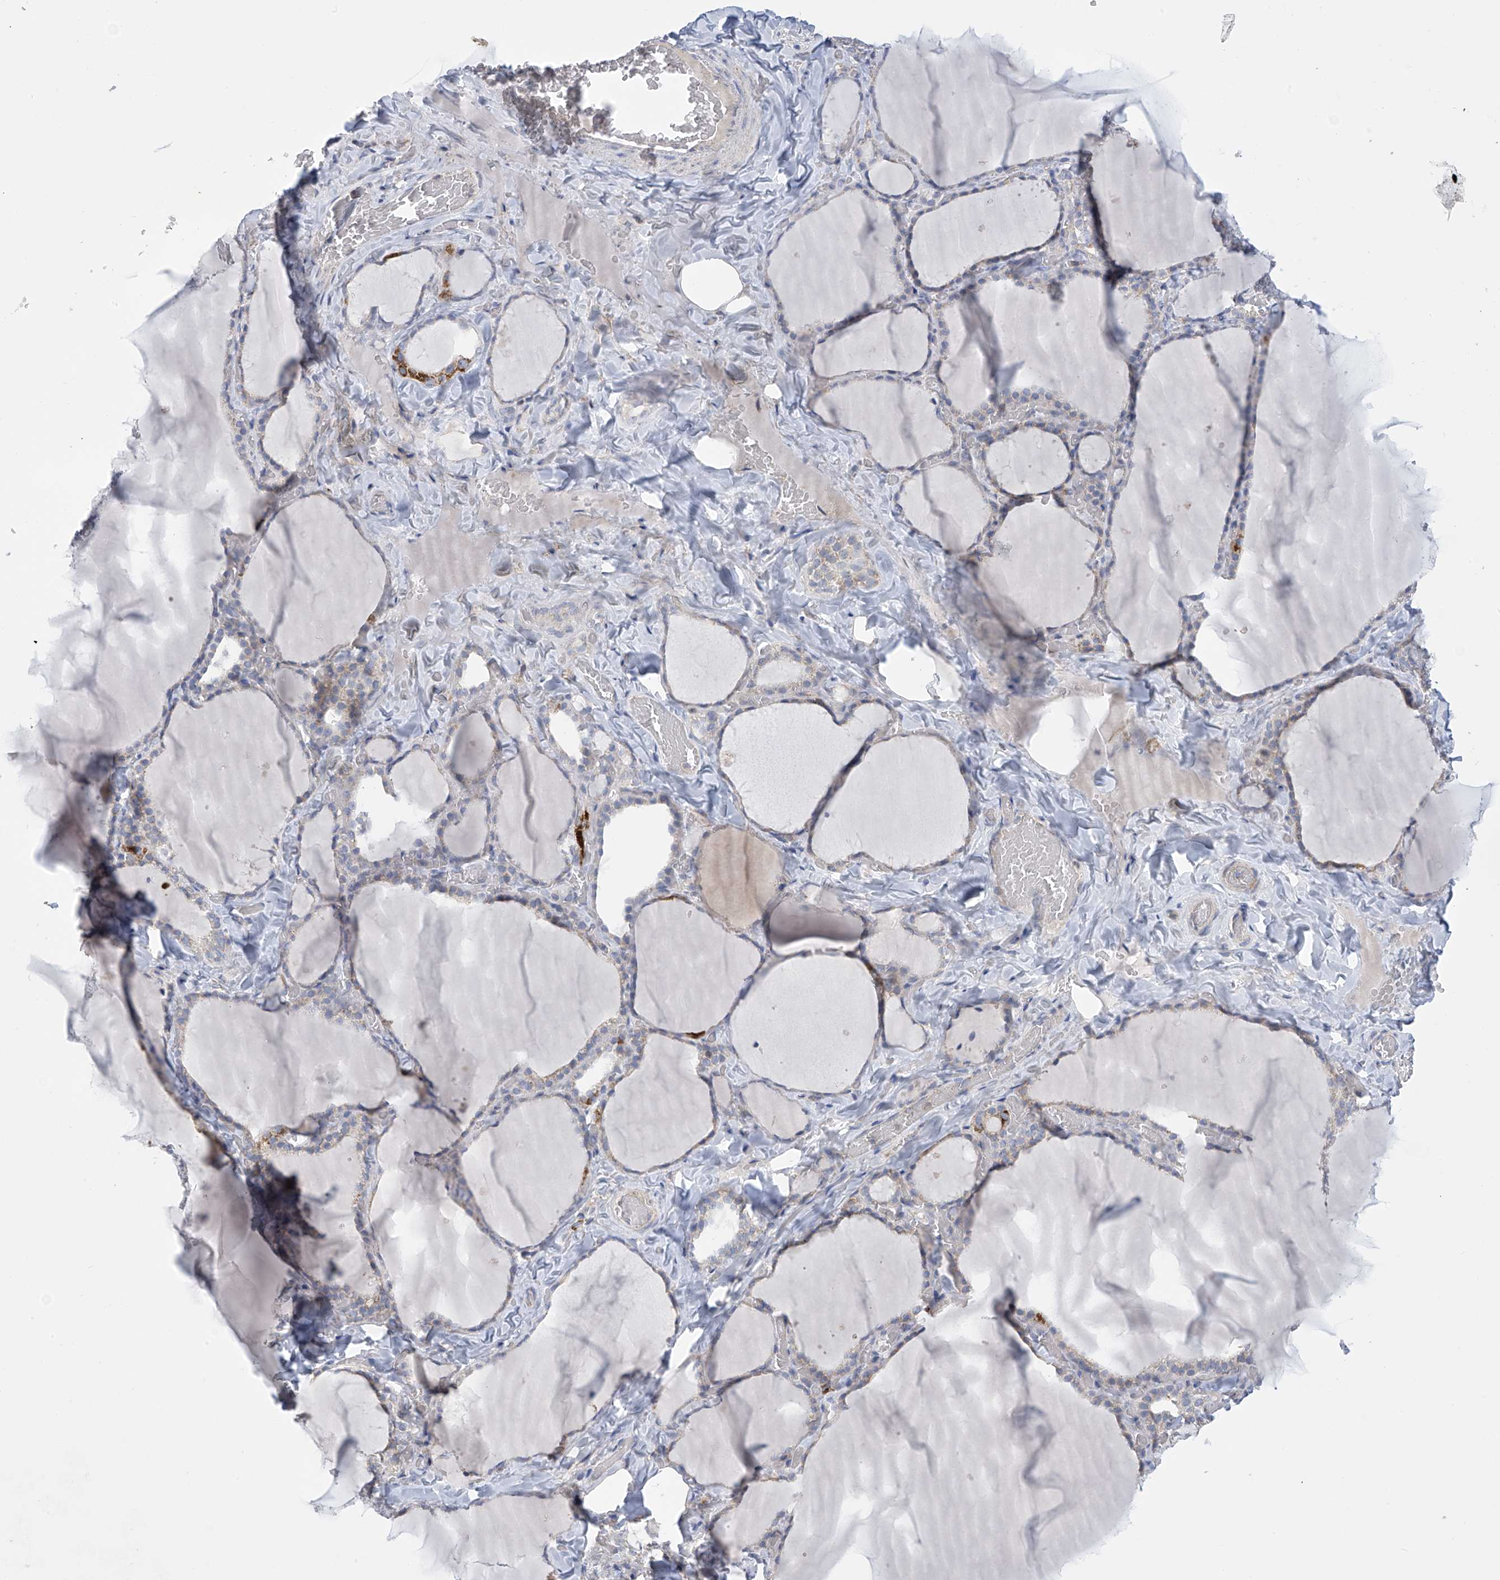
{"staining": {"intensity": "moderate", "quantity": "<25%", "location": "cytoplasmic/membranous"}, "tissue": "thyroid gland", "cell_type": "Glandular cells", "image_type": "normal", "snomed": [{"axis": "morphology", "description": "Normal tissue, NOS"}, {"axis": "topography", "description": "Thyroid gland"}], "caption": "IHC photomicrograph of benign human thyroid gland stained for a protein (brown), which shows low levels of moderate cytoplasmic/membranous positivity in about <25% of glandular cells.", "gene": "SLCO4A1", "patient": {"sex": "female", "age": 22}}